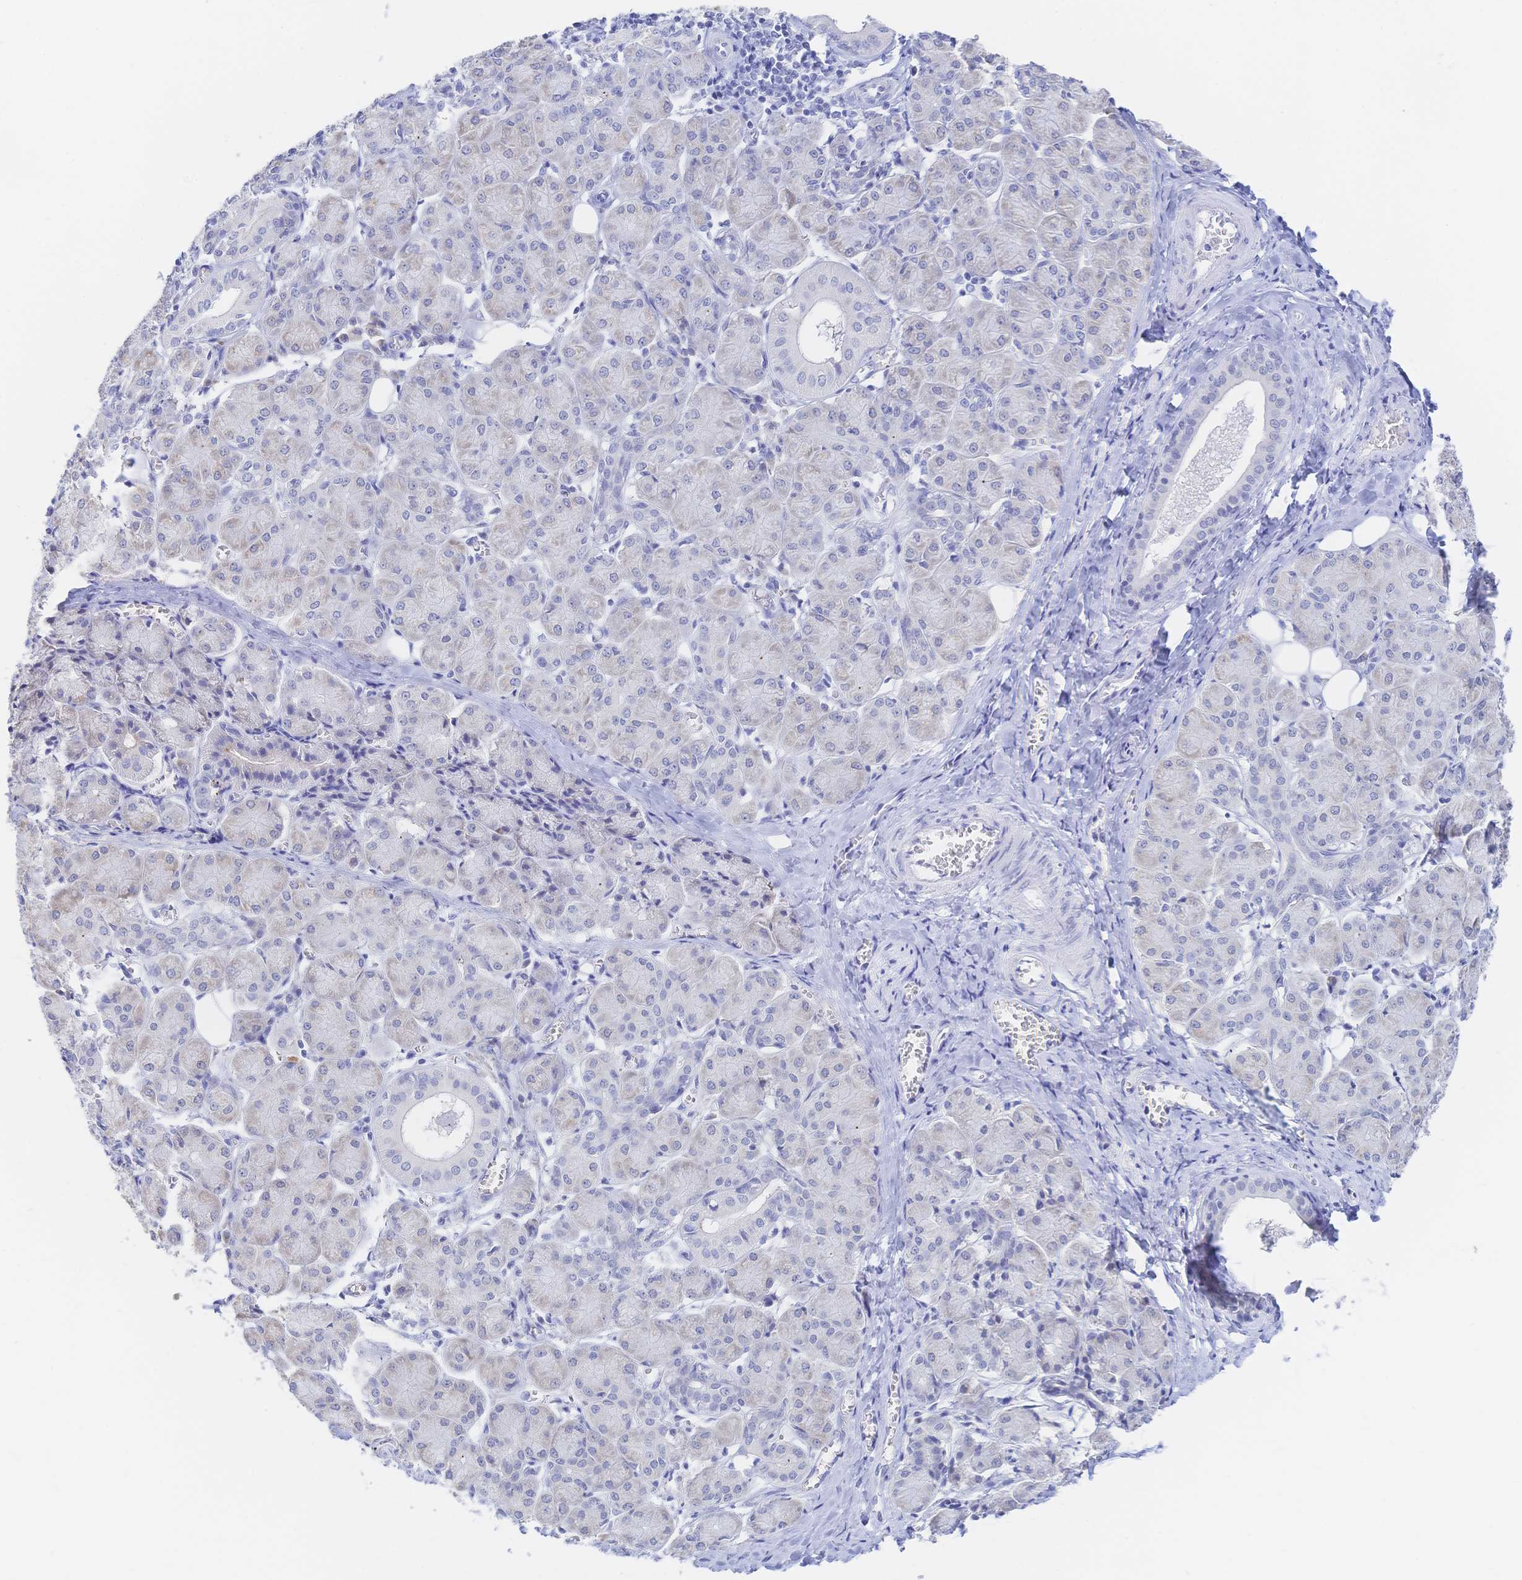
{"staining": {"intensity": "weak", "quantity": "<25%", "location": "cytoplasmic/membranous"}, "tissue": "salivary gland", "cell_type": "Glandular cells", "image_type": "normal", "snomed": [{"axis": "morphology", "description": "Normal tissue, NOS"}, {"axis": "morphology", "description": "Inflammation, NOS"}, {"axis": "topography", "description": "Lymph node"}, {"axis": "topography", "description": "Salivary gland"}], "caption": "This is an immunohistochemistry (IHC) histopathology image of normal human salivary gland. There is no expression in glandular cells.", "gene": "SIAH3", "patient": {"sex": "male", "age": 3}}